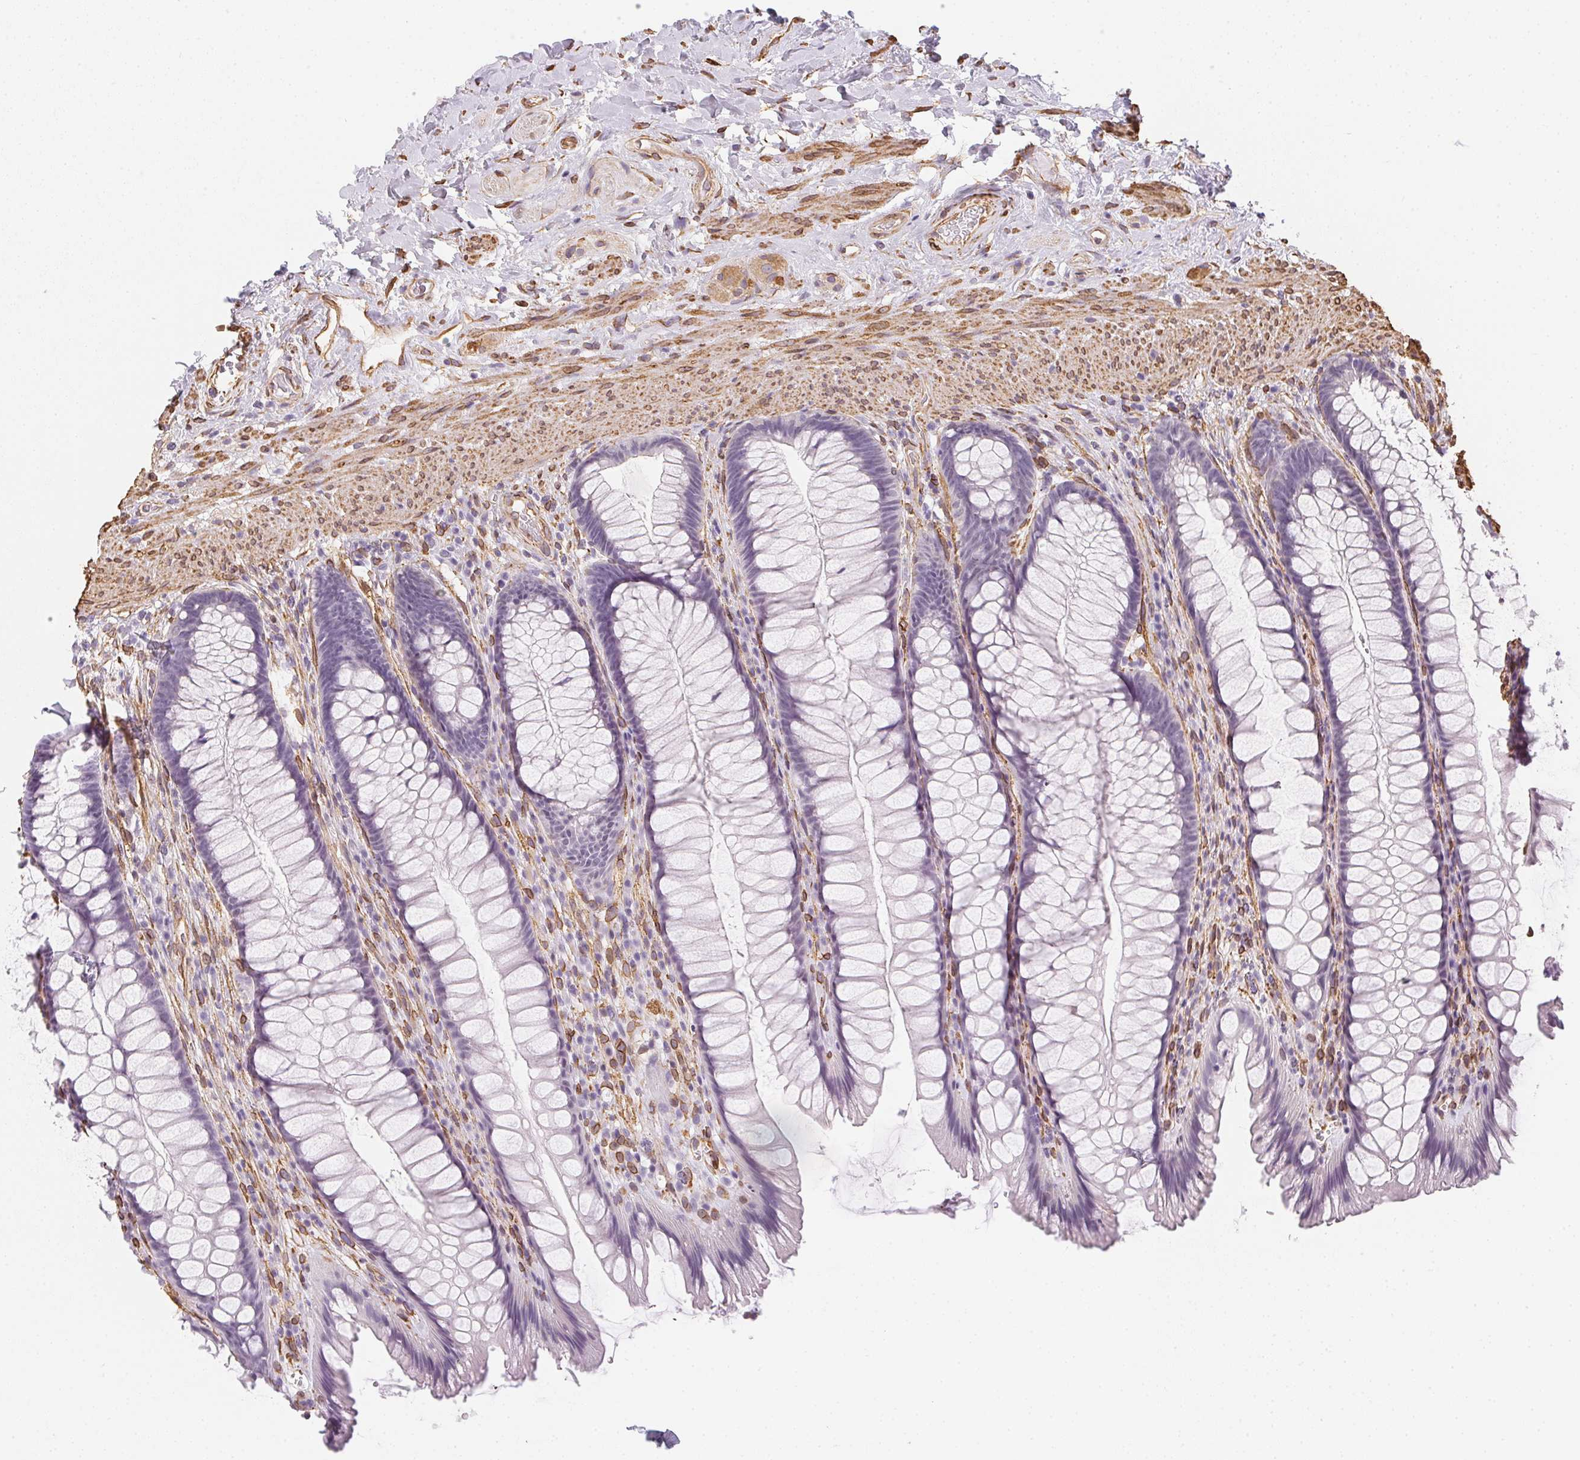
{"staining": {"intensity": "negative", "quantity": "none", "location": "none"}, "tissue": "rectum", "cell_type": "Glandular cells", "image_type": "normal", "snomed": [{"axis": "morphology", "description": "Normal tissue, NOS"}, {"axis": "topography", "description": "Rectum"}], "caption": "DAB (3,3'-diaminobenzidine) immunohistochemical staining of normal rectum exhibits no significant expression in glandular cells.", "gene": "RSBN1", "patient": {"sex": "male", "age": 53}}